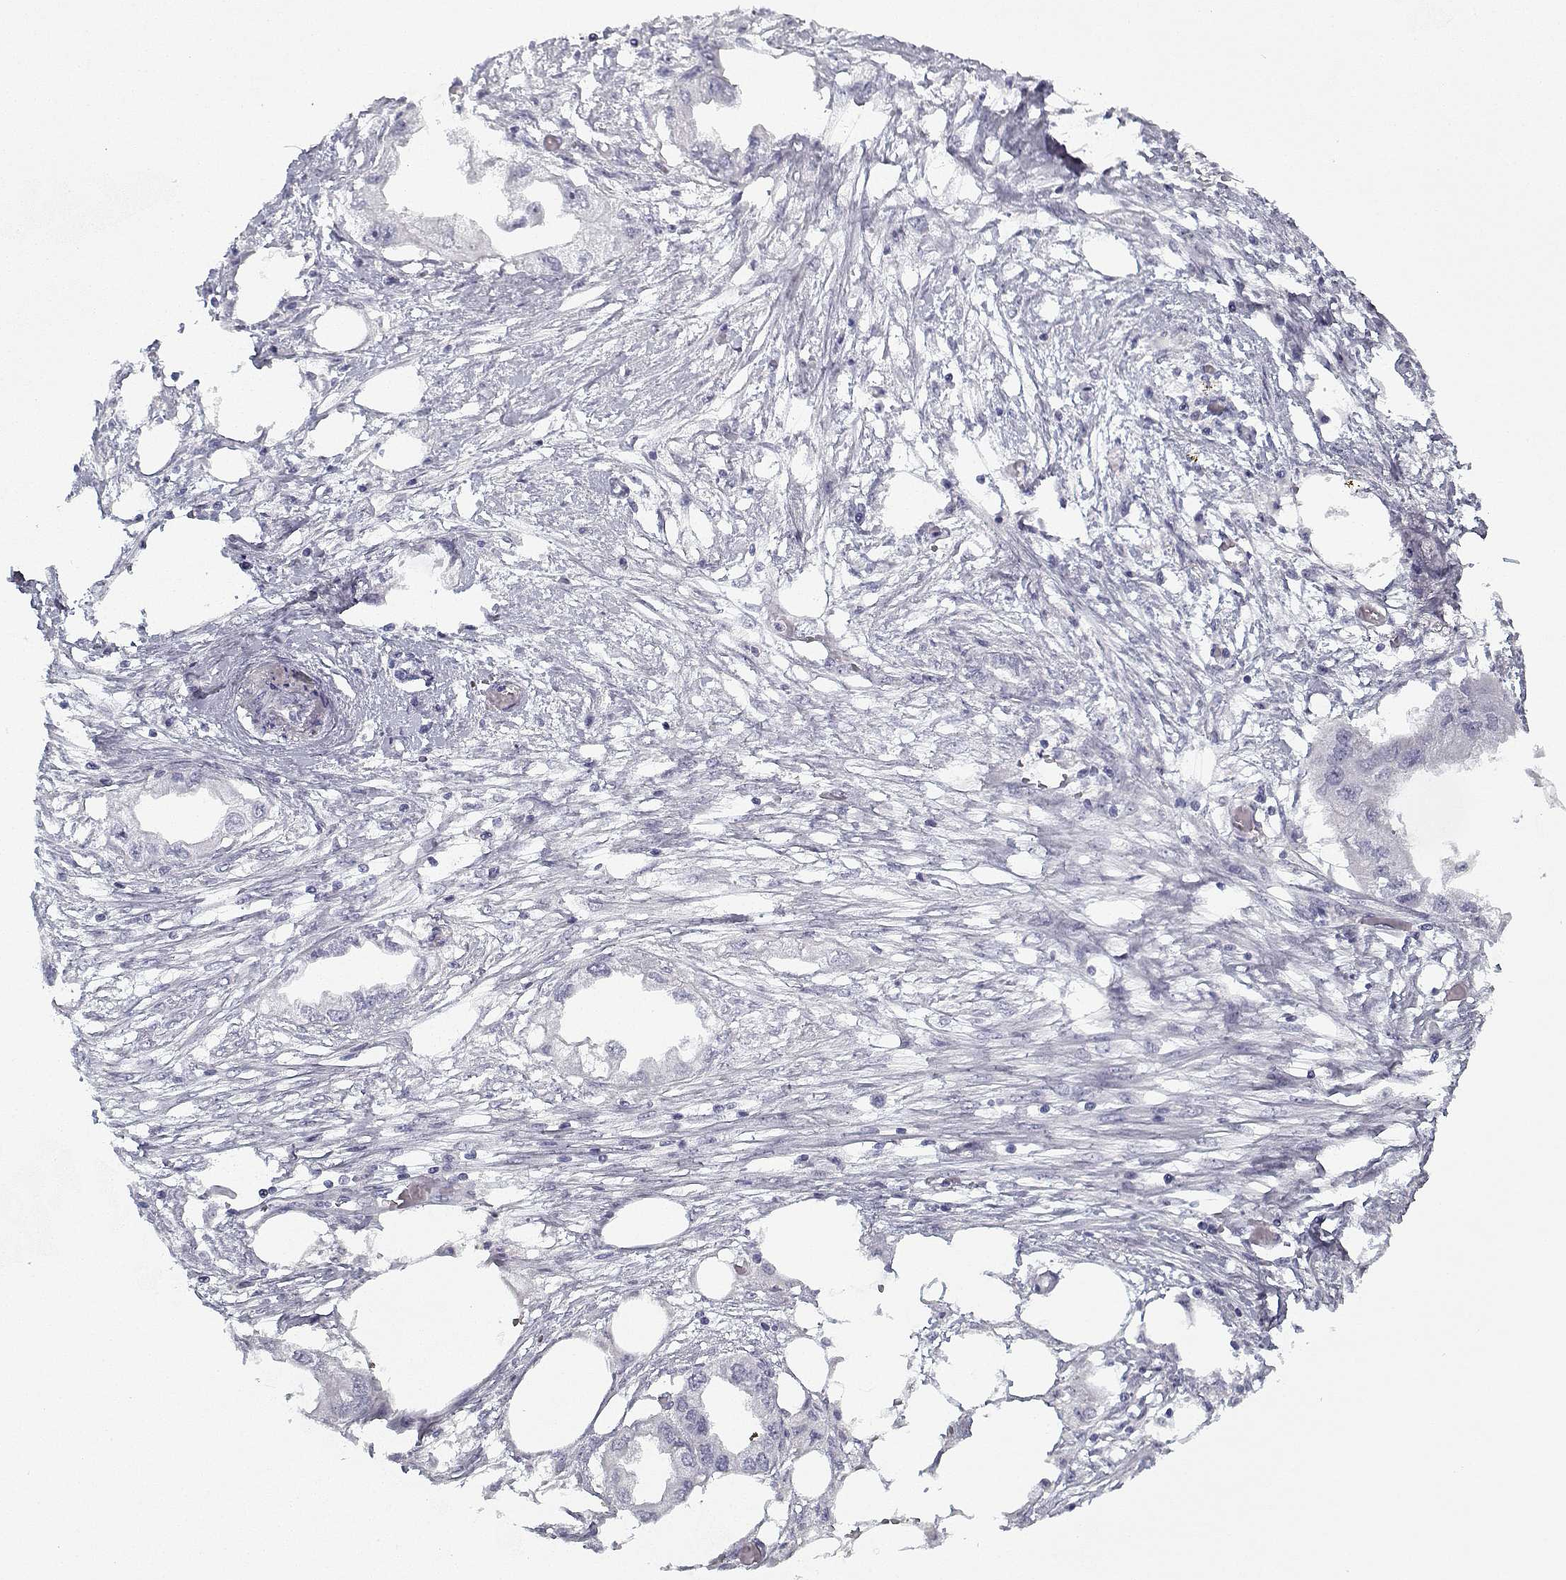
{"staining": {"intensity": "negative", "quantity": "none", "location": "none"}, "tissue": "endometrial cancer", "cell_type": "Tumor cells", "image_type": "cancer", "snomed": [{"axis": "morphology", "description": "Adenocarcinoma, NOS"}, {"axis": "morphology", "description": "Adenocarcinoma, metastatic, NOS"}, {"axis": "topography", "description": "Adipose tissue"}, {"axis": "topography", "description": "Endometrium"}], "caption": "This is an IHC micrograph of human endometrial cancer (adenocarcinoma). There is no expression in tumor cells.", "gene": "RNF32", "patient": {"sex": "female", "age": 67}}